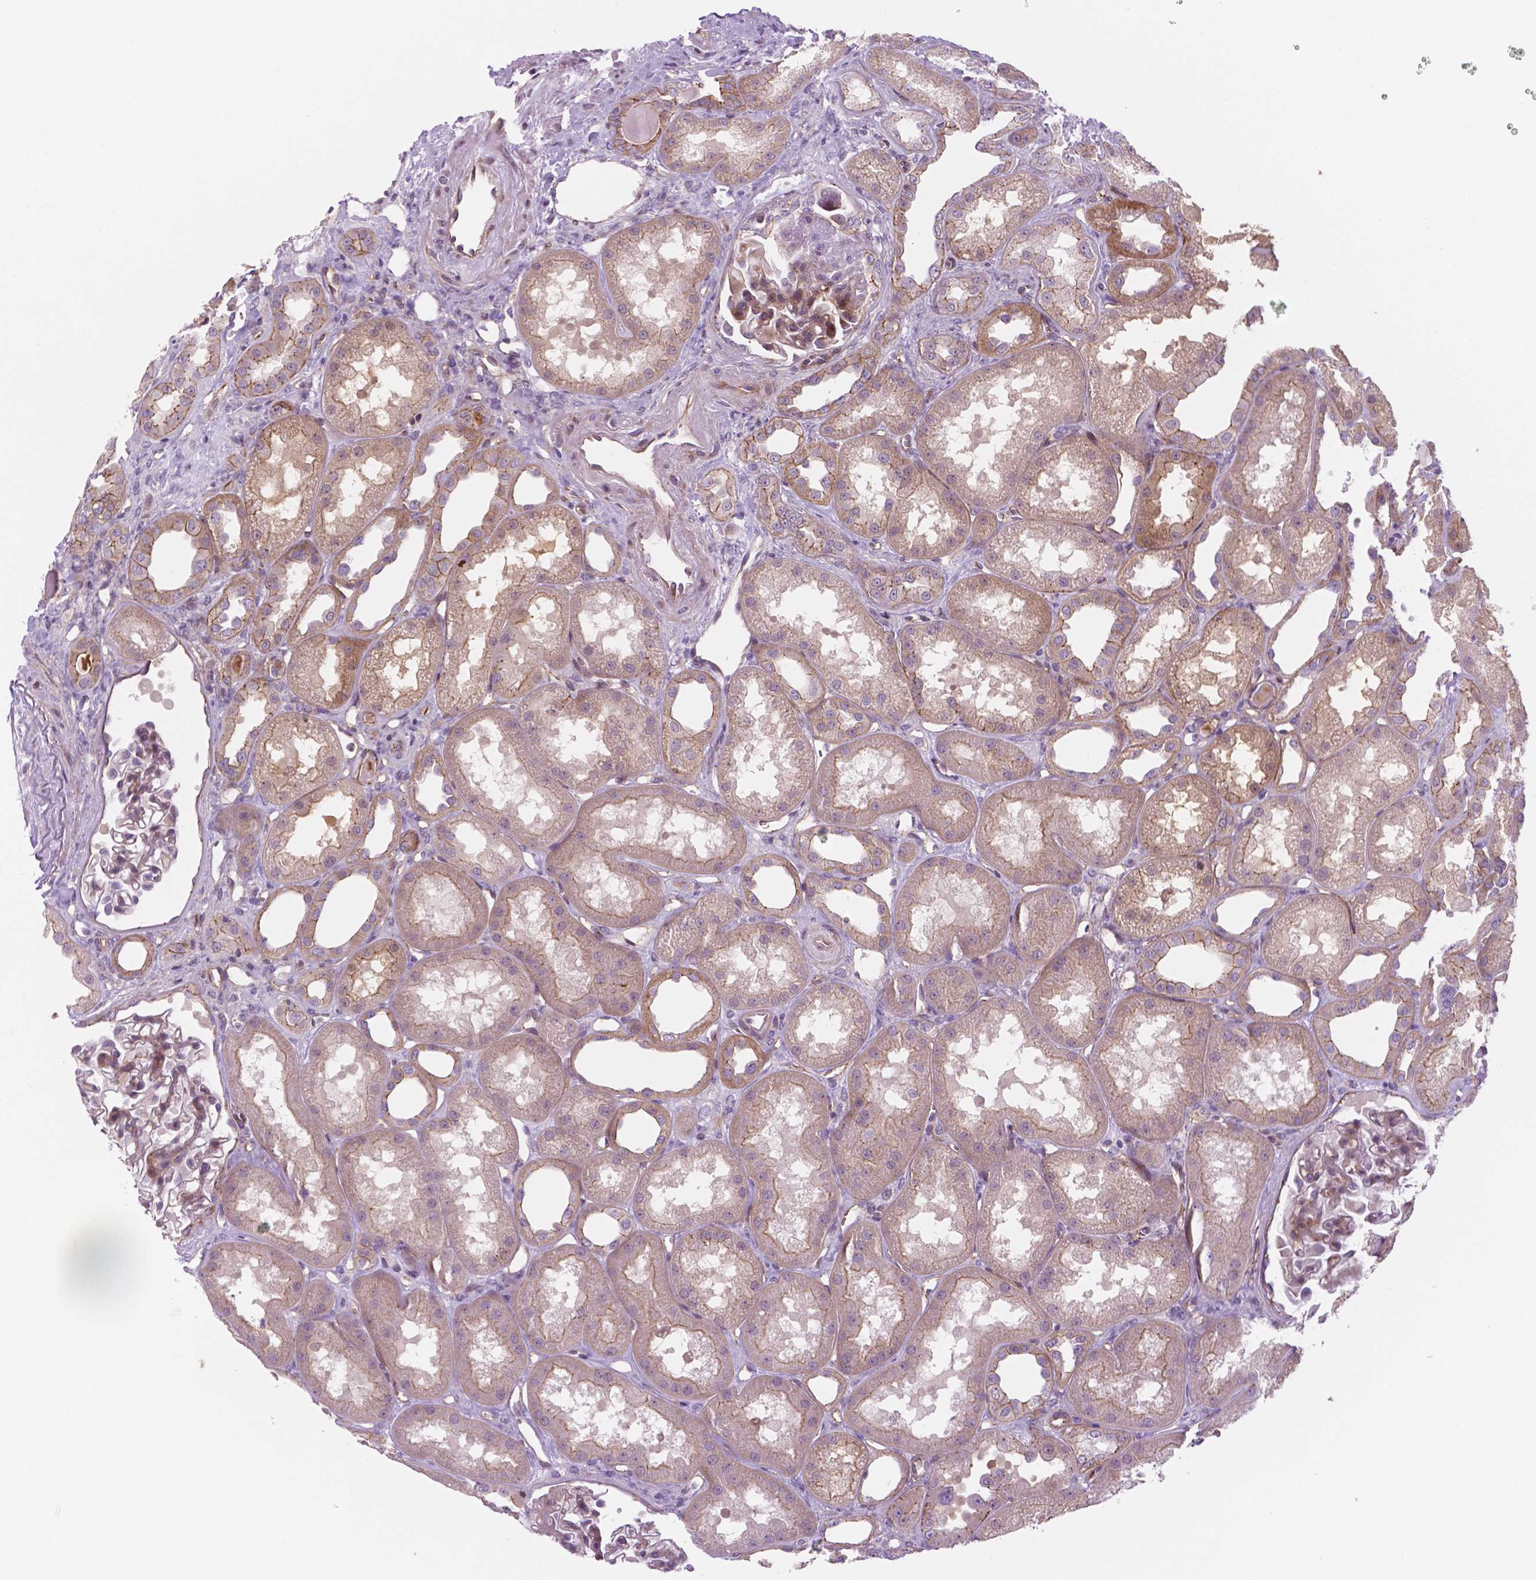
{"staining": {"intensity": "weak", "quantity": "25%-75%", "location": "cytoplasmic/membranous"}, "tissue": "kidney", "cell_type": "Cells in glomeruli", "image_type": "normal", "snomed": [{"axis": "morphology", "description": "Normal tissue, NOS"}, {"axis": "topography", "description": "Kidney"}], "caption": "Kidney stained with a brown dye displays weak cytoplasmic/membranous positive expression in about 25%-75% of cells in glomeruli.", "gene": "RND3", "patient": {"sex": "male", "age": 61}}